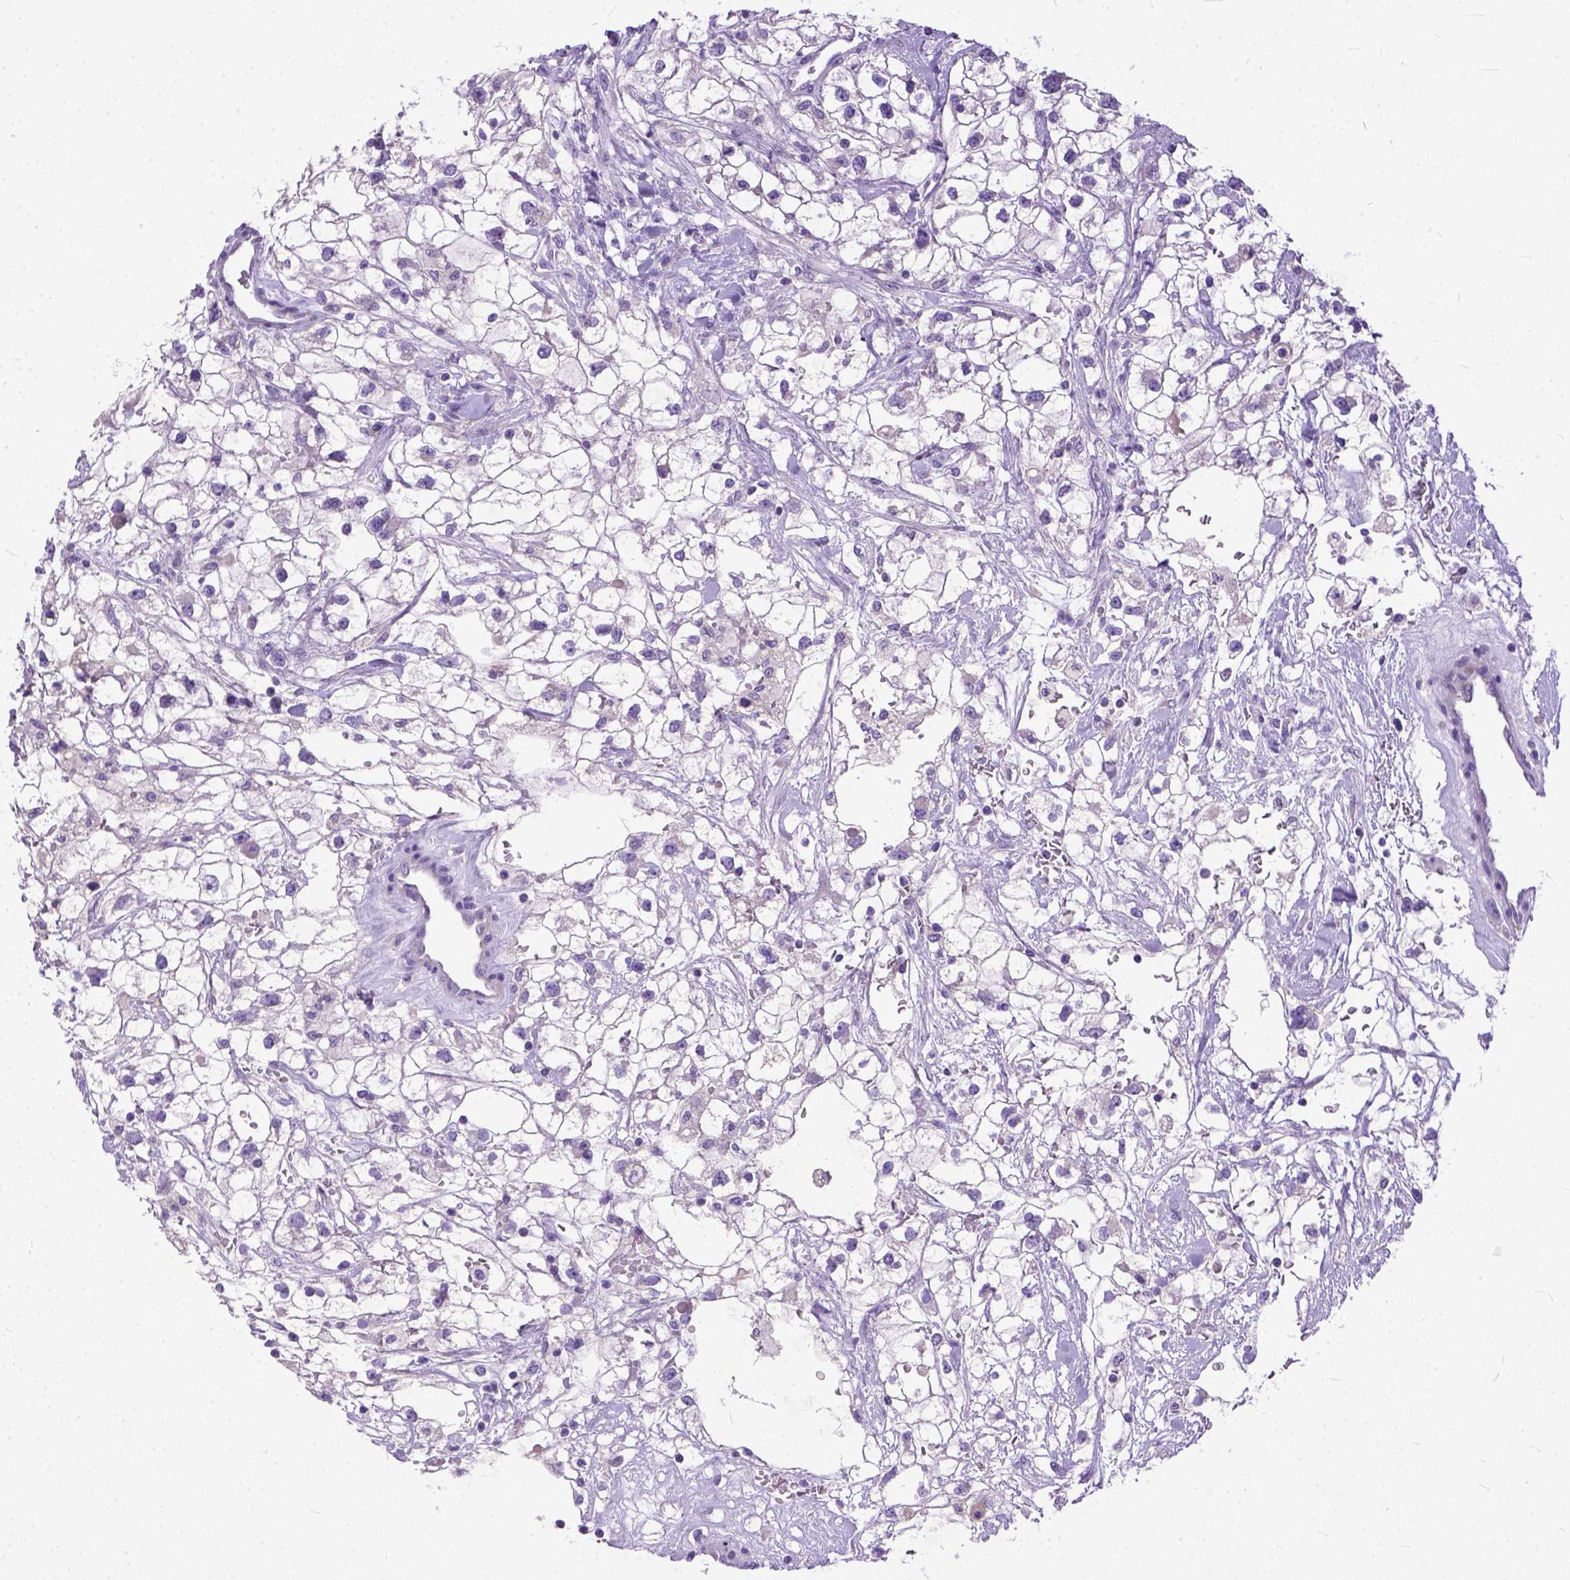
{"staining": {"intensity": "negative", "quantity": "none", "location": "none"}, "tissue": "renal cancer", "cell_type": "Tumor cells", "image_type": "cancer", "snomed": [{"axis": "morphology", "description": "Adenocarcinoma, NOS"}, {"axis": "topography", "description": "Kidney"}], "caption": "An immunohistochemistry histopathology image of adenocarcinoma (renal) is shown. There is no staining in tumor cells of adenocarcinoma (renal).", "gene": "PLK5", "patient": {"sex": "male", "age": 59}}